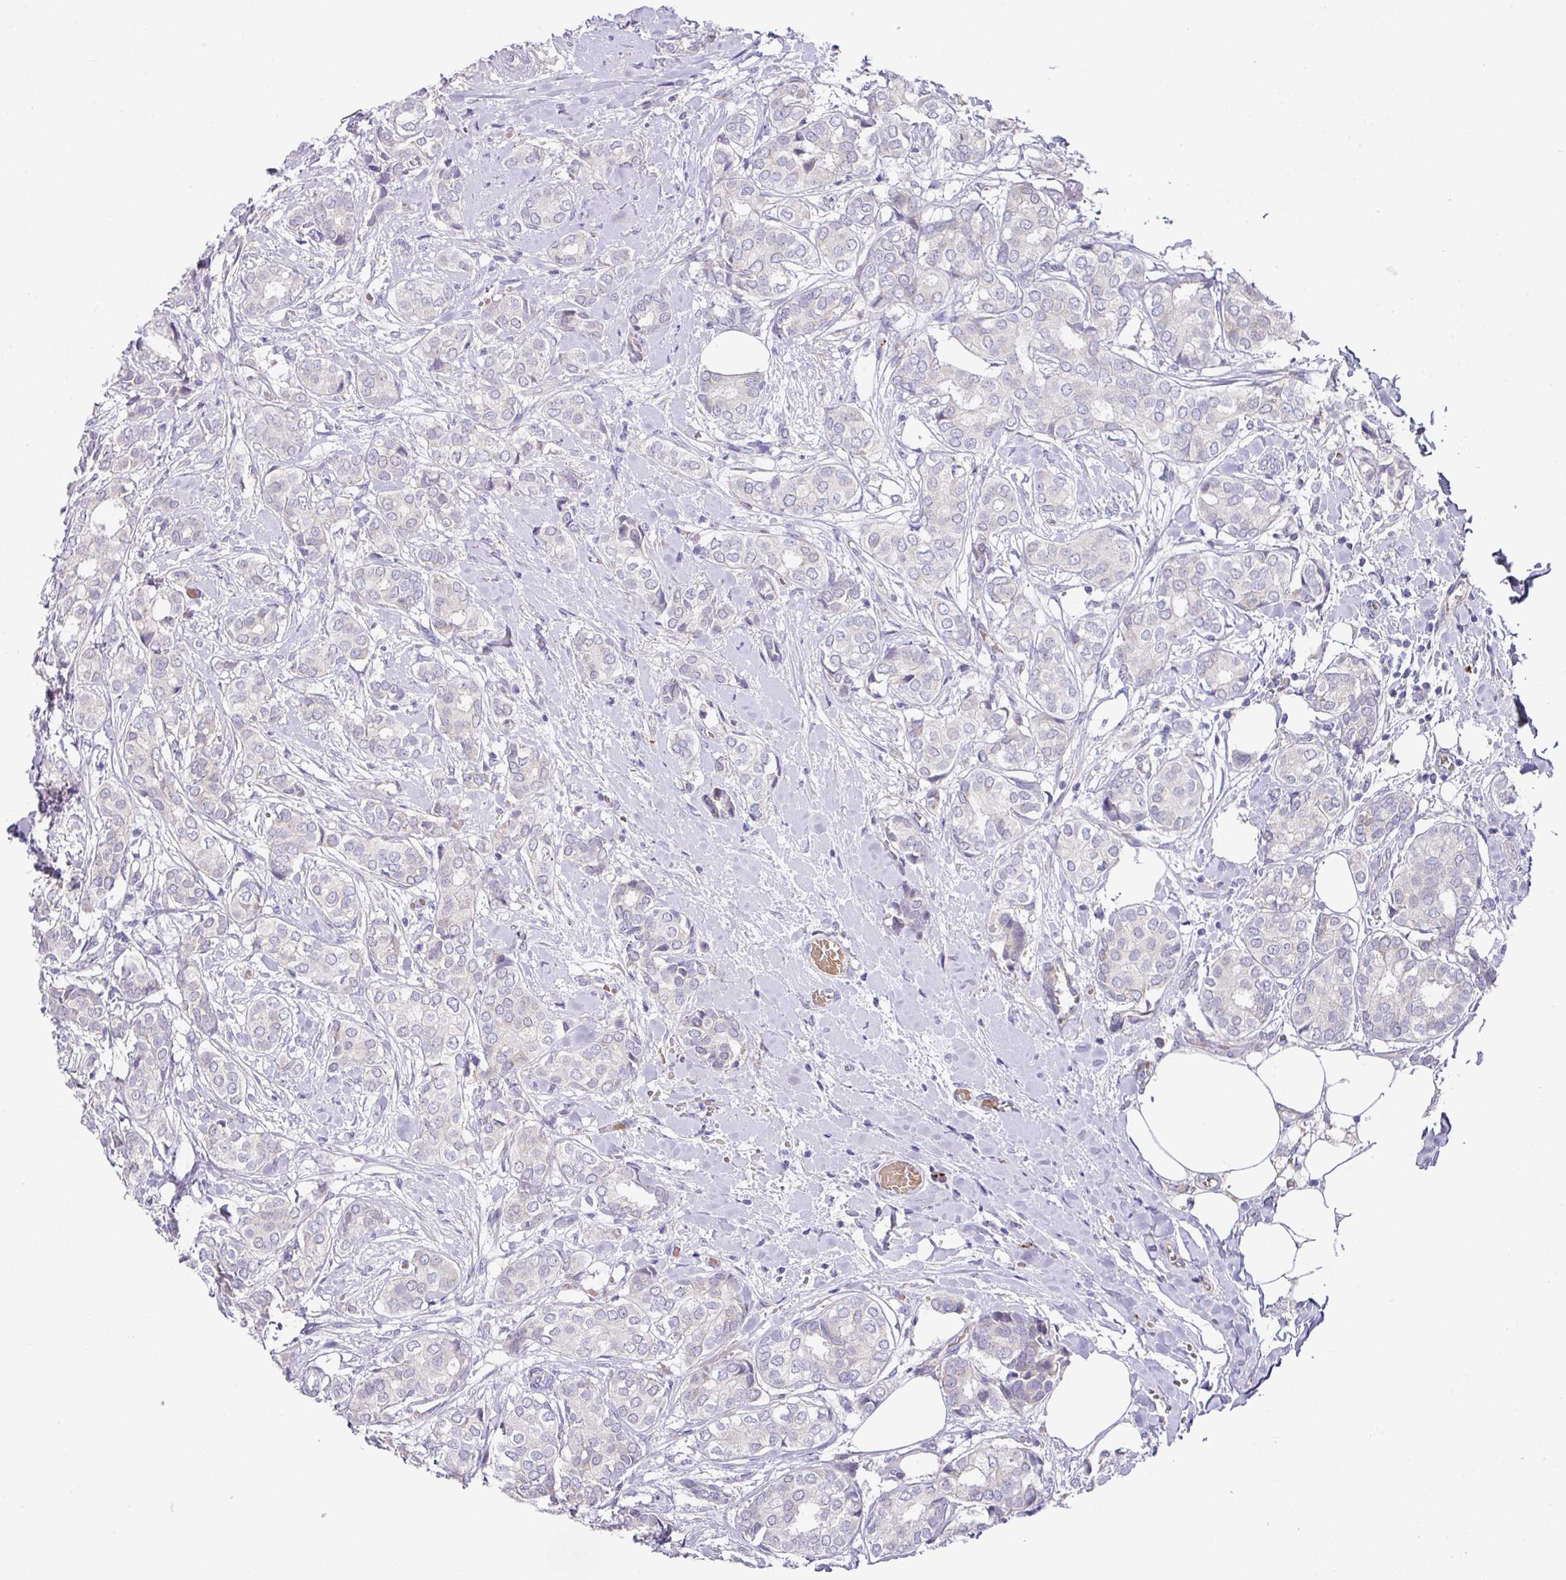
{"staining": {"intensity": "weak", "quantity": "25%-75%", "location": "cytoplasmic/membranous"}, "tissue": "breast cancer", "cell_type": "Tumor cells", "image_type": "cancer", "snomed": [{"axis": "morphology", "description": "Duct carcinoma"}, {"axis": "topography", "description": "Breast"}], "caption": "Protein analysis of intraductal carcinoma (breast) tissue displays weak cytoplasmic/membranous positivity in approximately 25%-75% of tumor cells.", "gene": "TARM1", "patient": {"sex": "female", "age": 73}}